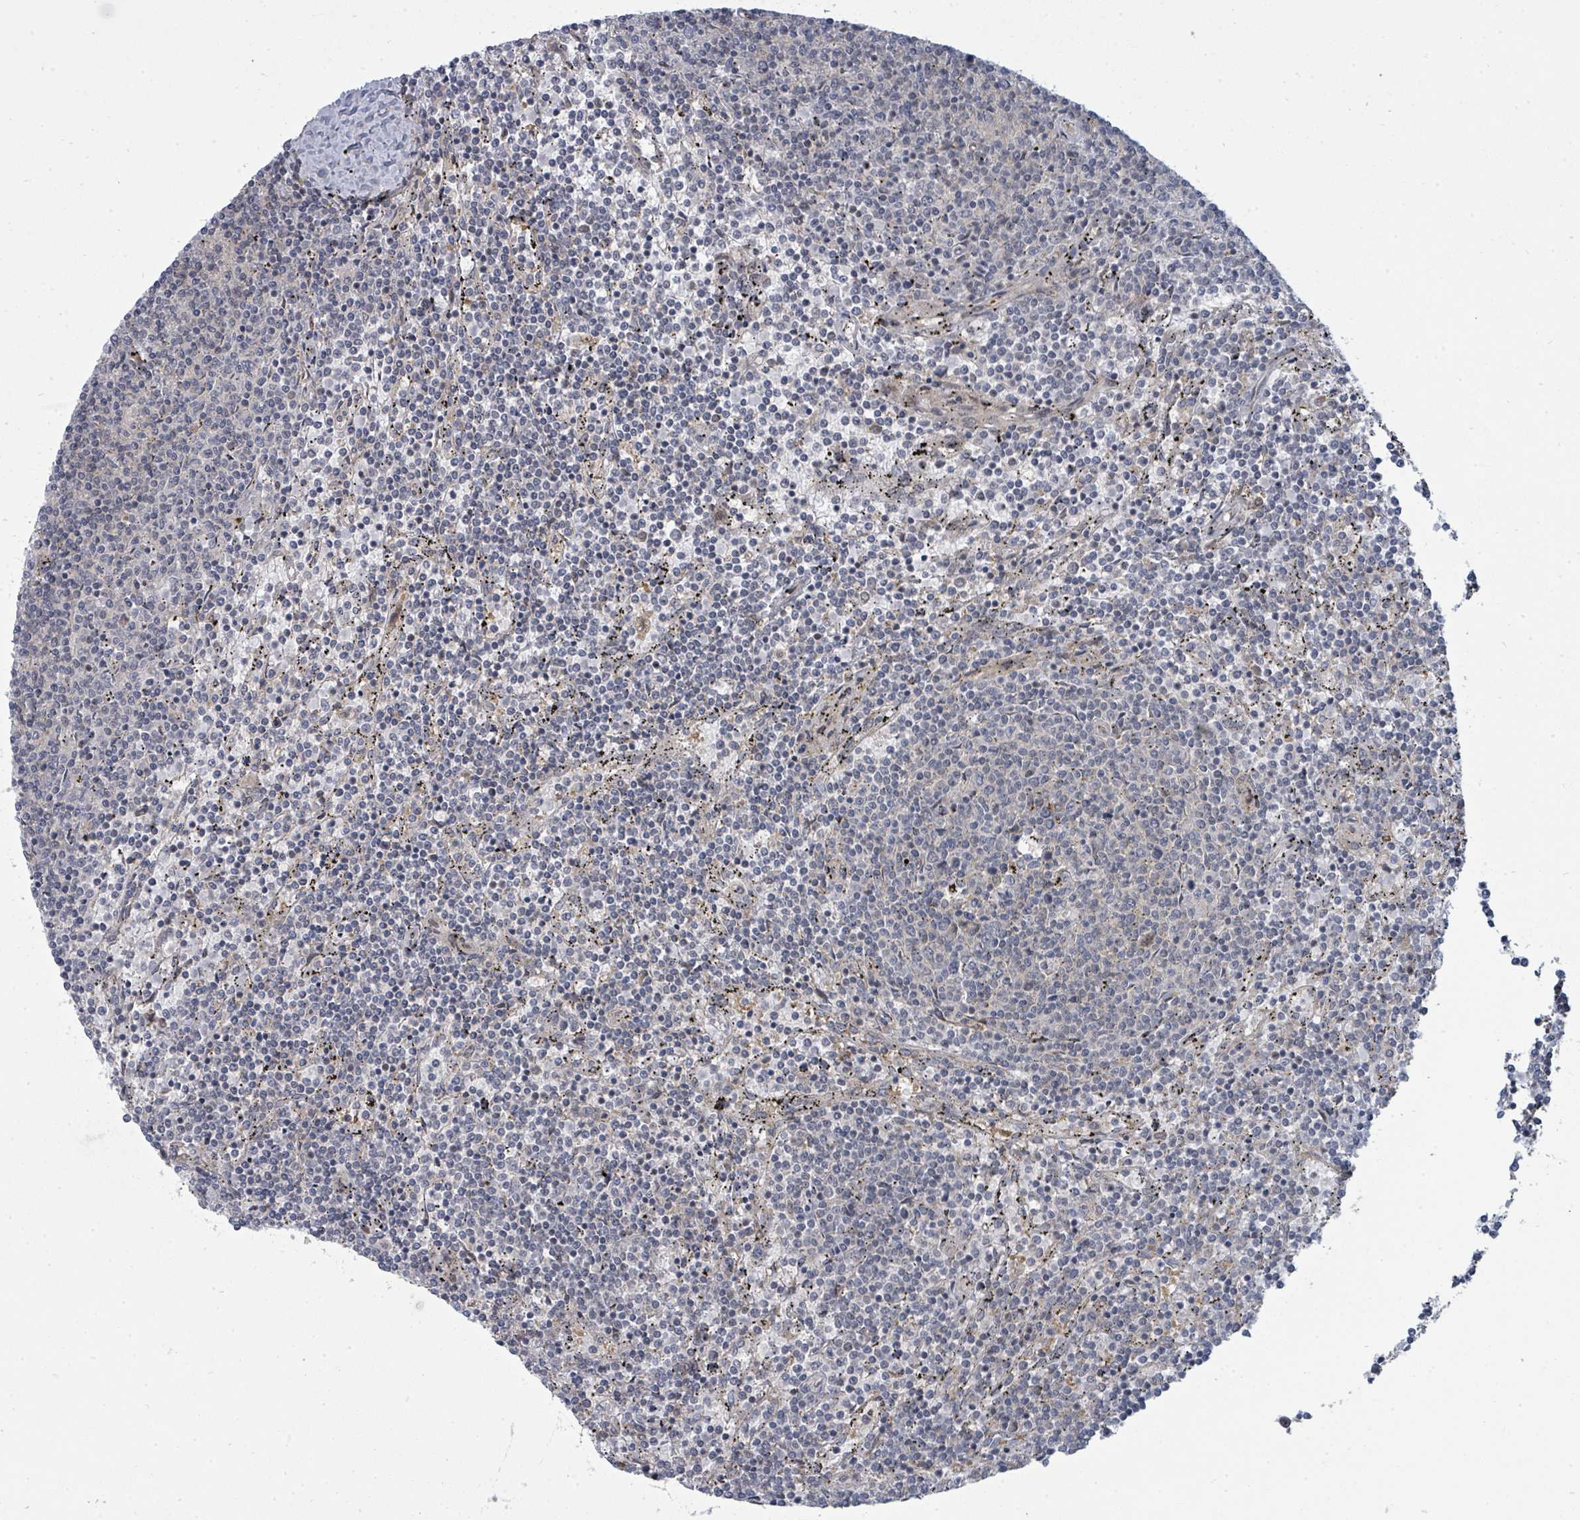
{"staining": {"intensity": "negative", "quantity": "none", "location": "none"}, "tissue": "lymphoma", "cell_type": "Tumor cells", "image_type": "cancer", "snomed": [{"axis": "morphology", "description": "Malignant lymphoma, non-Hodgkin's type, Low grade"}, {"axis": "topography", "description": "Spleen"}], "caption": "DAB (3,3'-diaminobenzidine) immunohistochemical staining of lymphoma demonstrates no significant staining in tumor cells.", "gene": "PSMG2", "patient": {"sex": "female", "age": 50}}